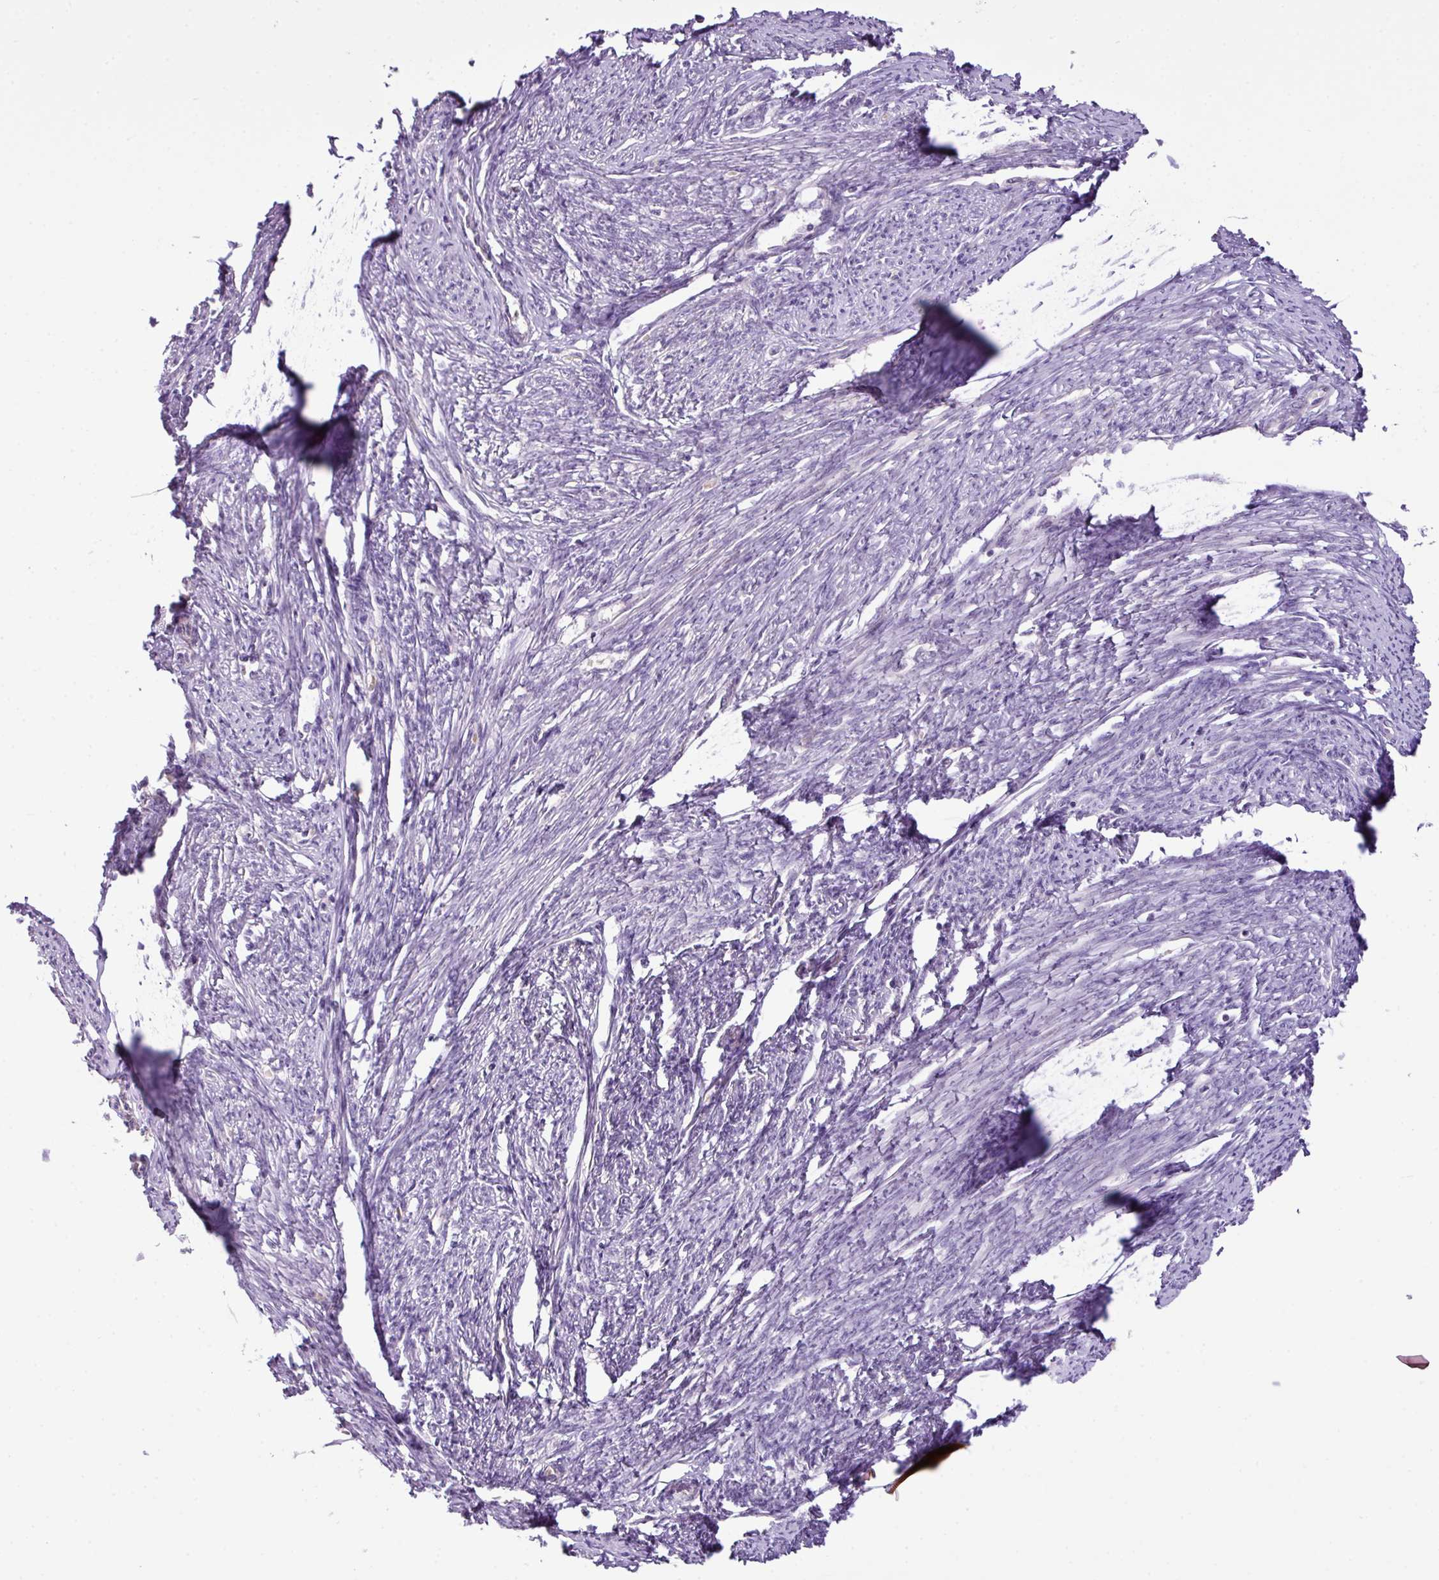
{"staining": {"intensity": "negative", "quantity": "none", "location": "none"}, "tissue": "smooth muscle", "cell_type": "Smooth muscle cells", "image_type": "normal", "snomed": [{"axis": "morphology", "description": "Normal tissue, NOS"}, {"axis": "topography", "description": "Smooth muscle"}, {"axis": "topography", "description": "Uterus"}], "caption": "Micrograph shows no significant protein expression in smooth muscle cells of normal smooth muscle. (DAB immunohistochemistry (IHC), high magnification).", "gene": "DNAJB13", "patient": {"sex": "female", "age": 59}}